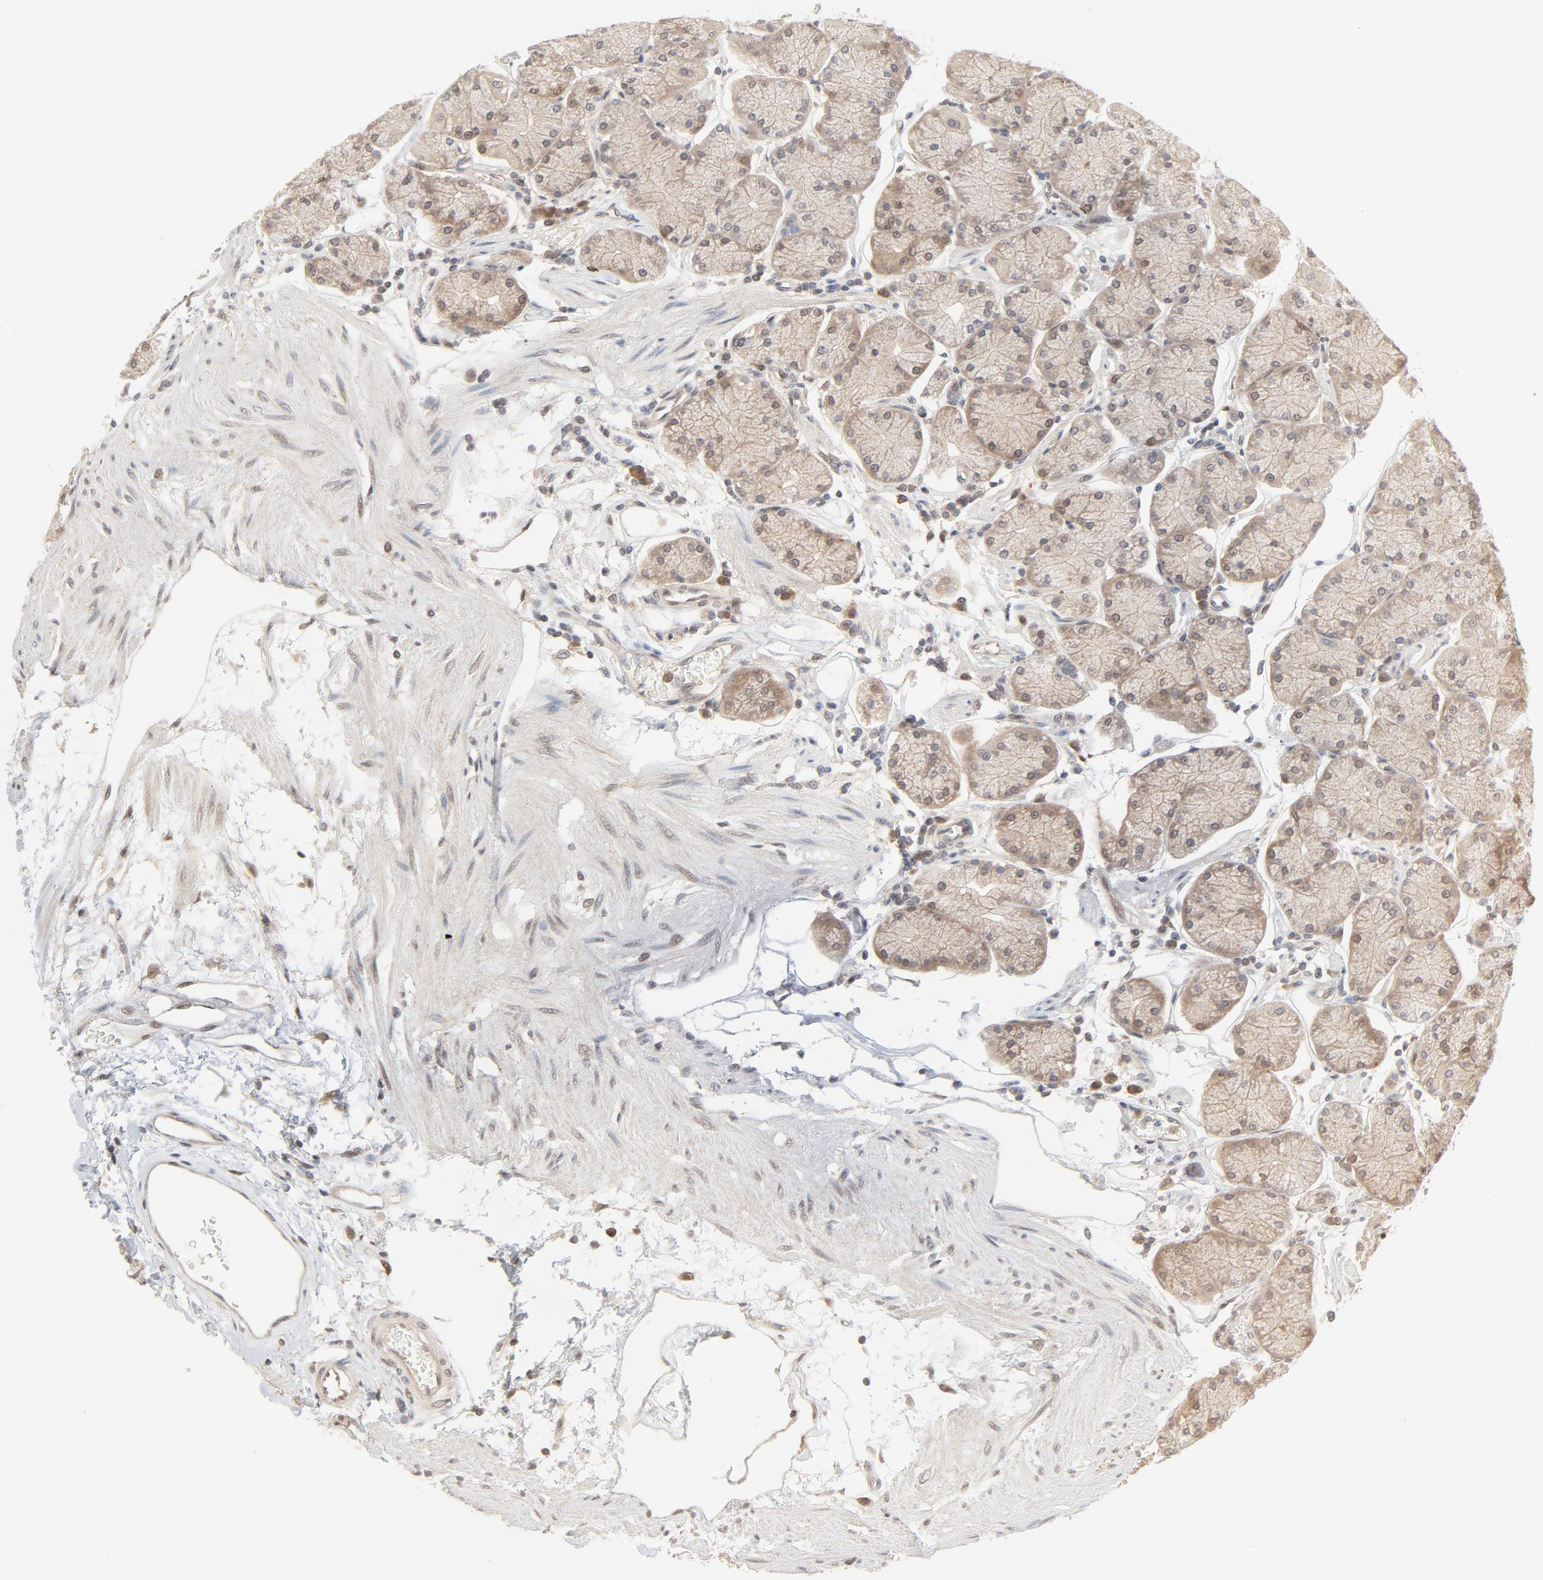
{"staining": {"intensity": "moderate", "quantity": "25%-75%", "location": "cytoplasmic/membranous,nuclear"}, "tissue": "stomach", "cell_type": "Glandular cells", "image_type": "normal", "snomed": [{"axis": "morphology", "description": "Normal tissue, NOS"}, {"axis": "topography", "description": "Stomach, upper"}, {"axis": "topography", "description": "Stomach"}], "caption": "The histopathology image demonstrates immunohistochemical staining of unremarkable stomach. There is moderate cytoplasmic/membranous,nuclear expression is seen in about 25%-75% of glandular cells. The protein is shown in brown color, while the nuclei are stained blue.", "gene": "NEDD8", "patient": {"sex": "male", "age": 76}}